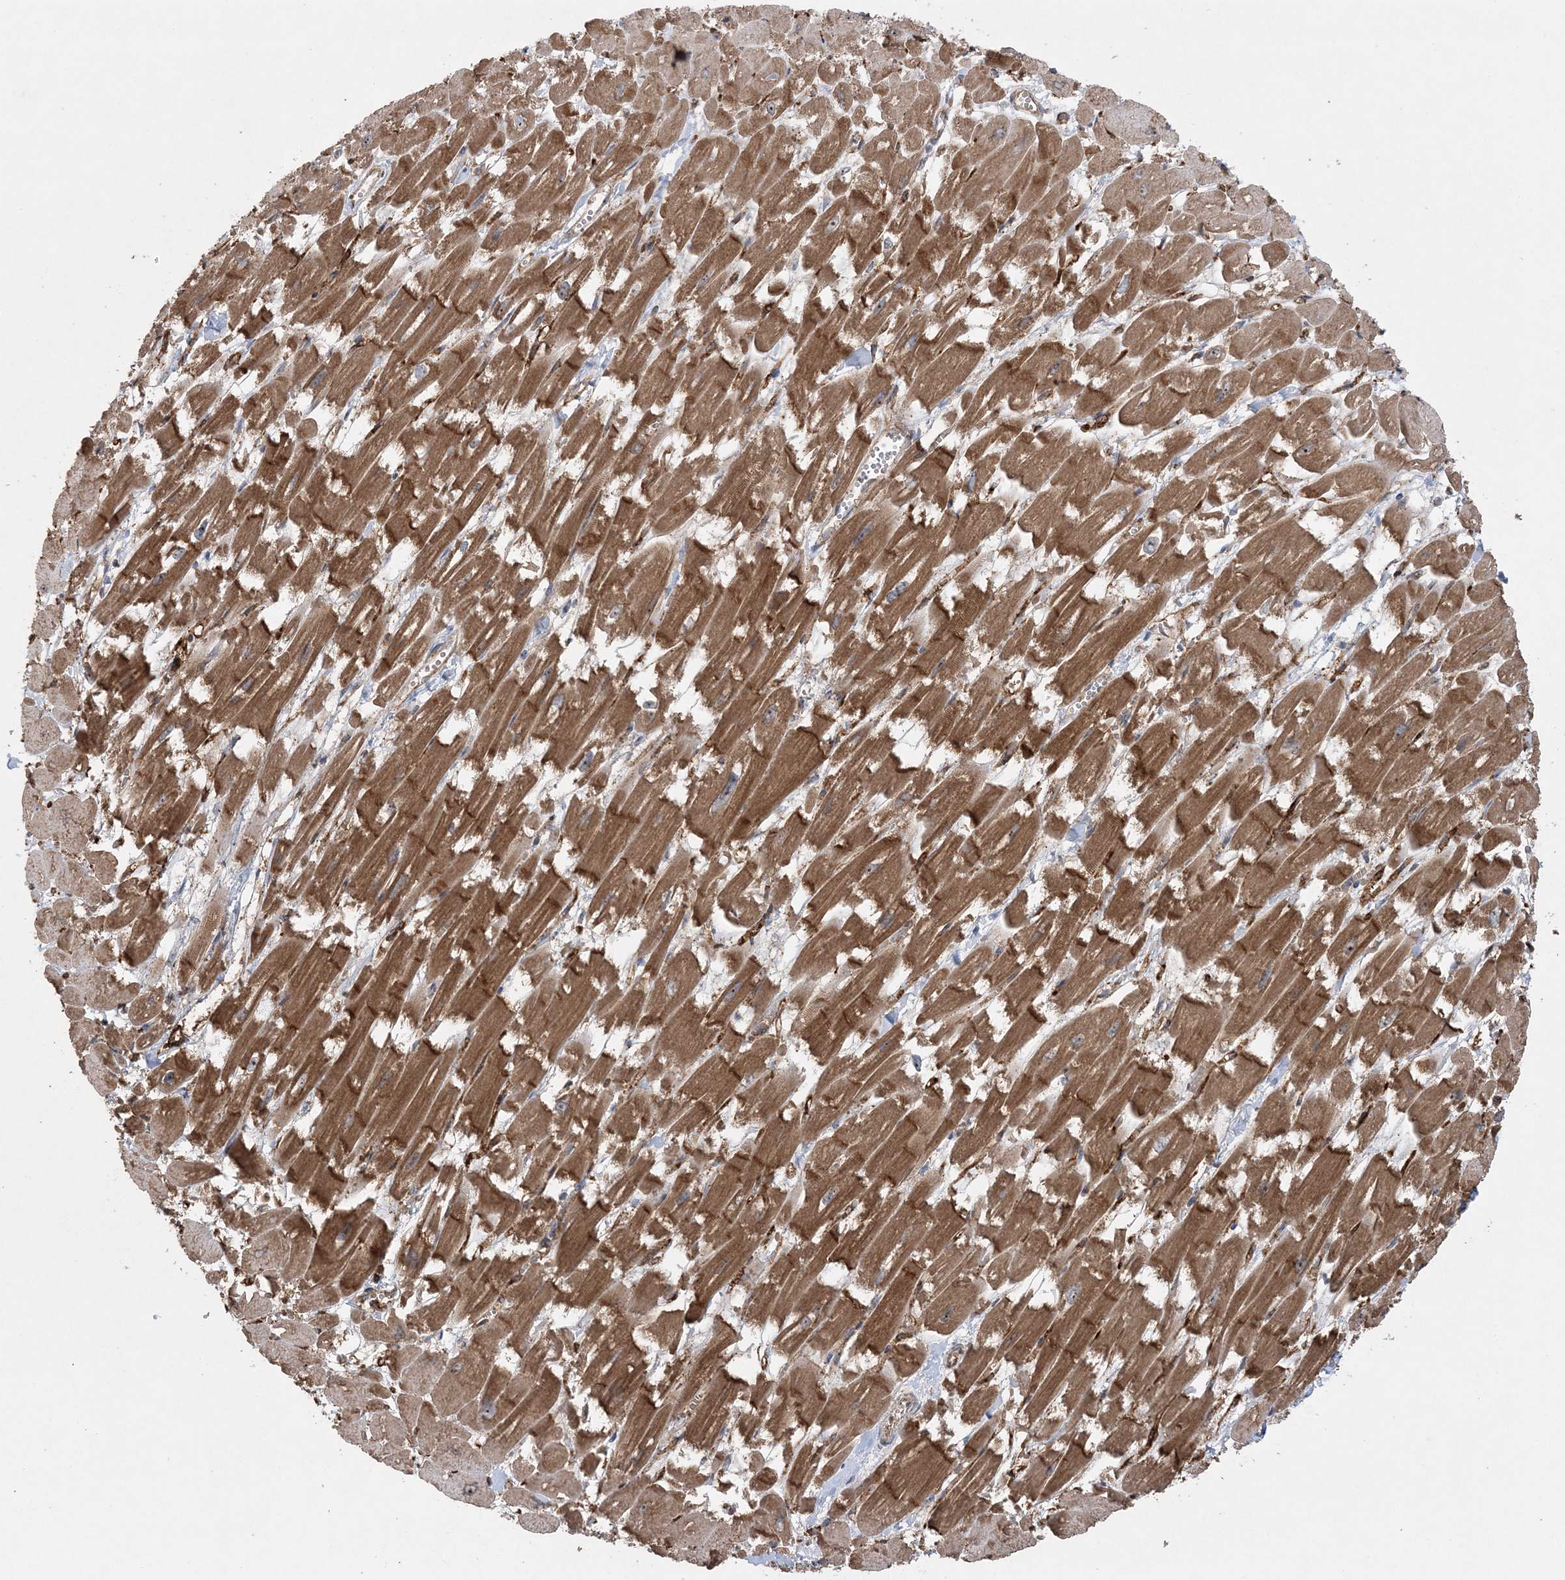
{"staining": {"intensity": "moderate", "quantity": ">75%", "location": "cytoplasmic/membranous"}, "tissue": "heart muscle", "cell_type": "Cardiomyocytes", "image_type": "normal", "snomed": [{"axis": "morphology", "description": "Normal tissue, NOS"}, {"axis": "topography", "description": "Heart"}], "caption": "Benign heart muscle reveals moderate cytoplasmic/membranous staining in approximately >75% of cardiomyocytes.", "gene": "ACAP2", "patient": {"sex": "male", "age": 54}}